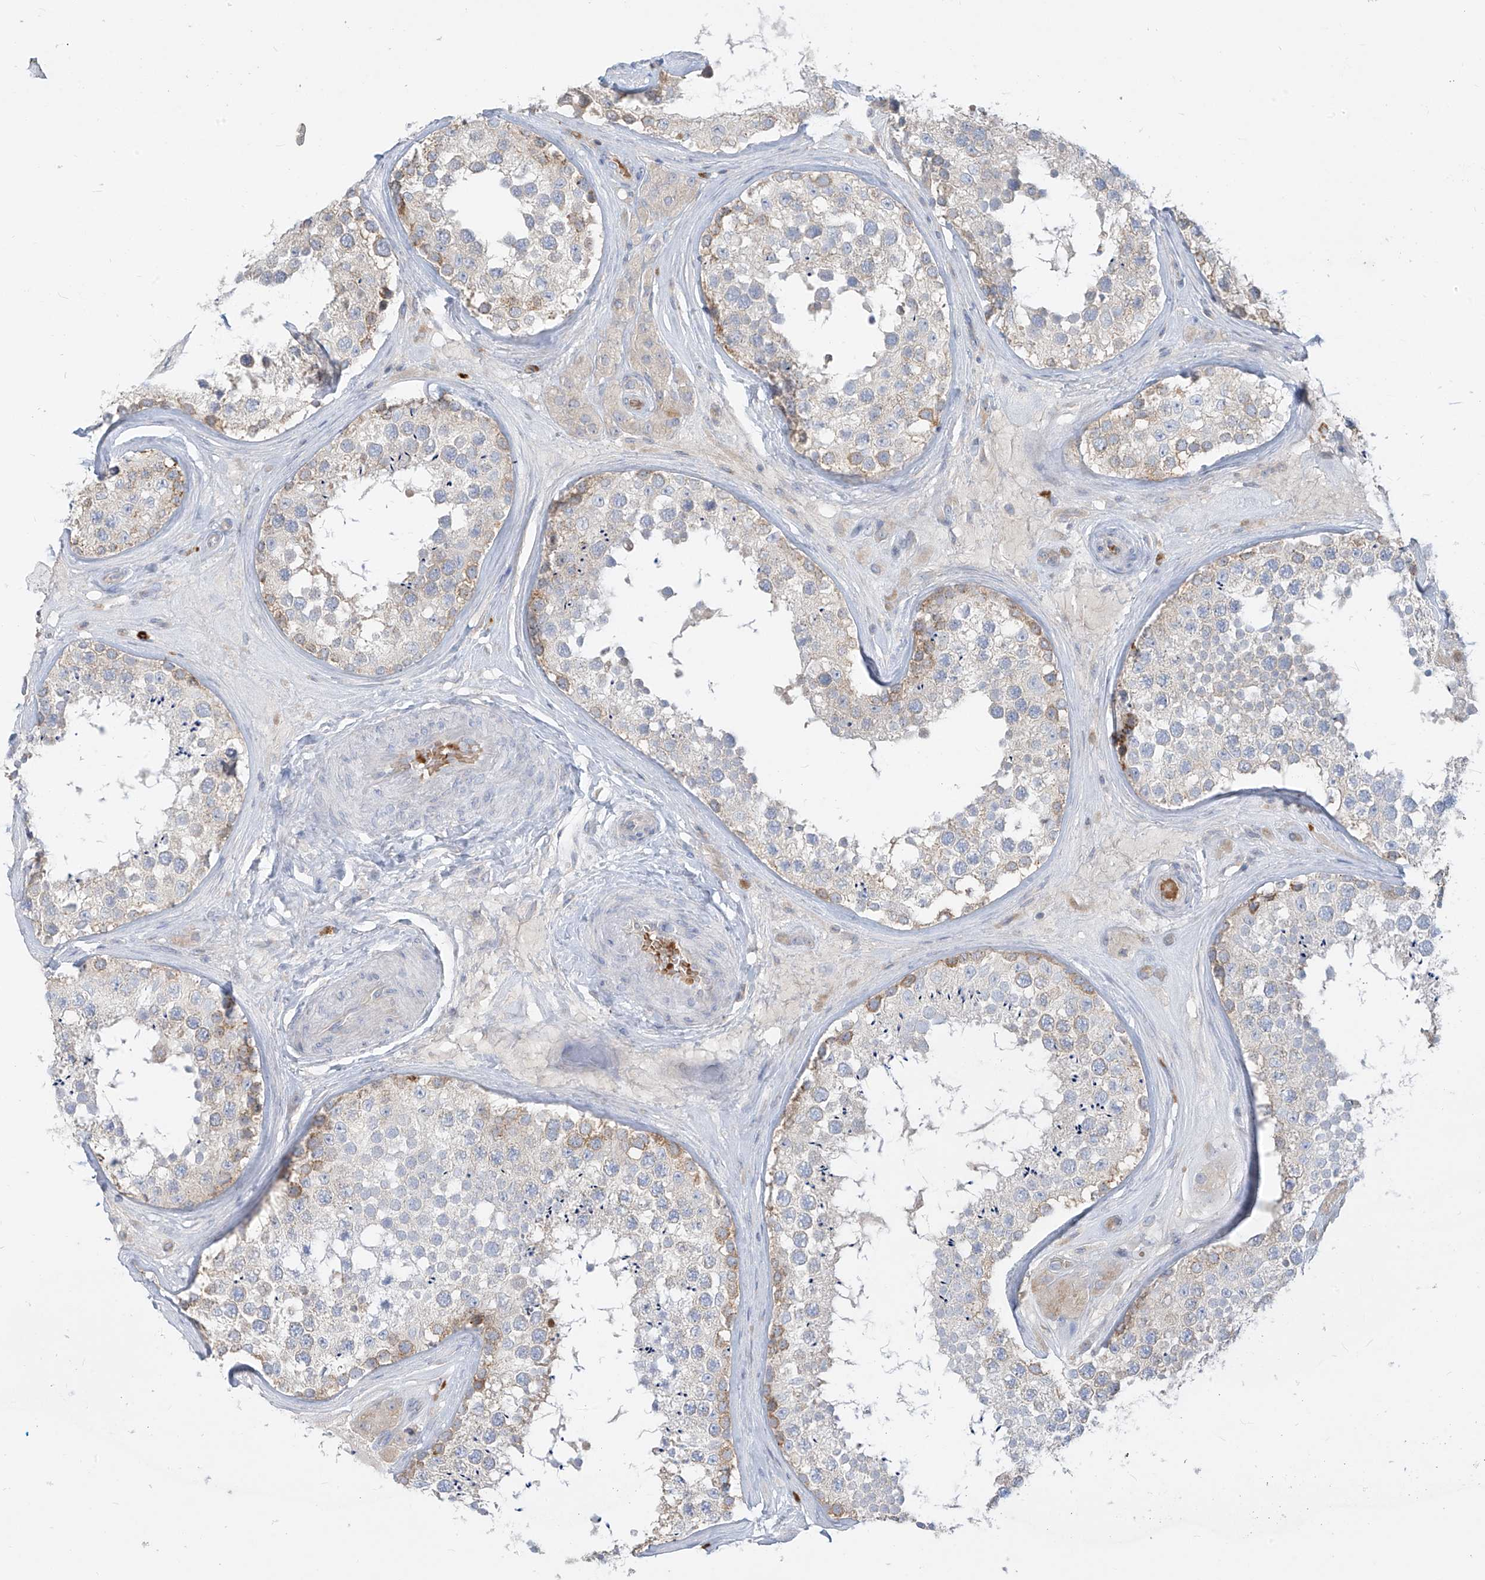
{"staining": {"intensity": "moderate", "quantity": "<25%", "location": "cytoplasmic/membranous"}, "tissue": "testis", "cell_type": "Cells in seminiferous ducts", "image_type": "normal", "snomed": [{"axis": "morphology", "description": "Normal tissue, NOS"}, {"axis": "topography", "description": "Testis"}], "caption": "High-magnification brightfield microscopy of unremarkable testis stained with DAB (brown) and counterstained with hematoxylin (blue). cells in seminiferous ducts exhibit moderate cytoplasmic/membranous expression is seen in approximately<25% of cells. The protein is stained brown, and the nuclei are stained in blue (DAB IHC with brightfield microscopy, high magnification).", "gene": "DGKQ", "patient": {"sex": "male", "age": 46}}